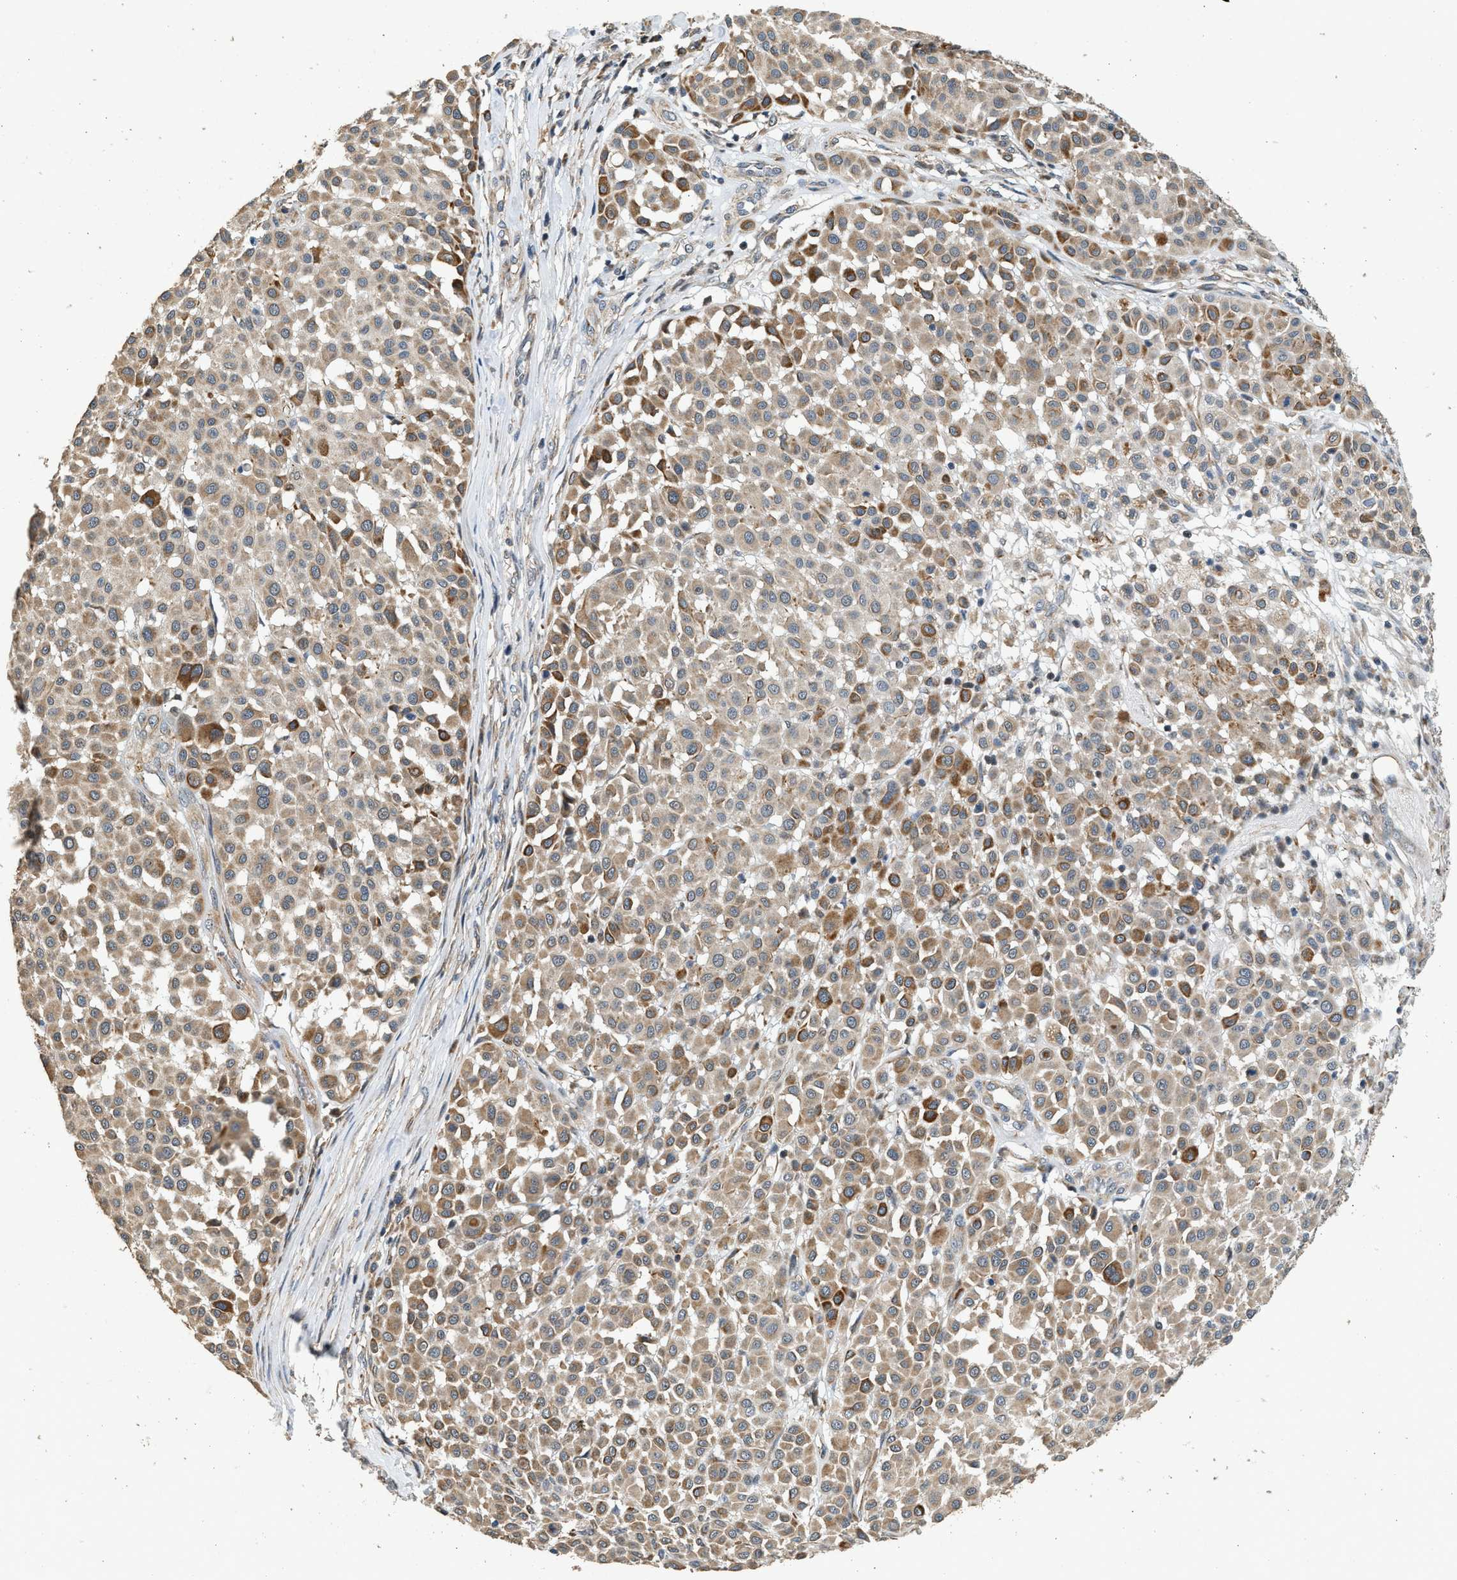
{"staining": {"intensity": "moderate", "quantity": ">75%", "location": "cytoplasmic/membranous"}, "tissue": "melanoma", "cell_type": "Tumor cells", "image_type": "cancer", "snomed": [{"axis": "morphology", "description": "Malignant melanoma, Metastatic site"}, {"axis": "topography", "description": "Soft tissue"}], "caption": "Malignant melanoma (metastatic site) stained with a brown dye displays moderate cytoplasmic/membranous positive positivity in approximately >75% of tumor cells.", "gene": "PCLO", "patient": {"sex": "male", "age": 41}}